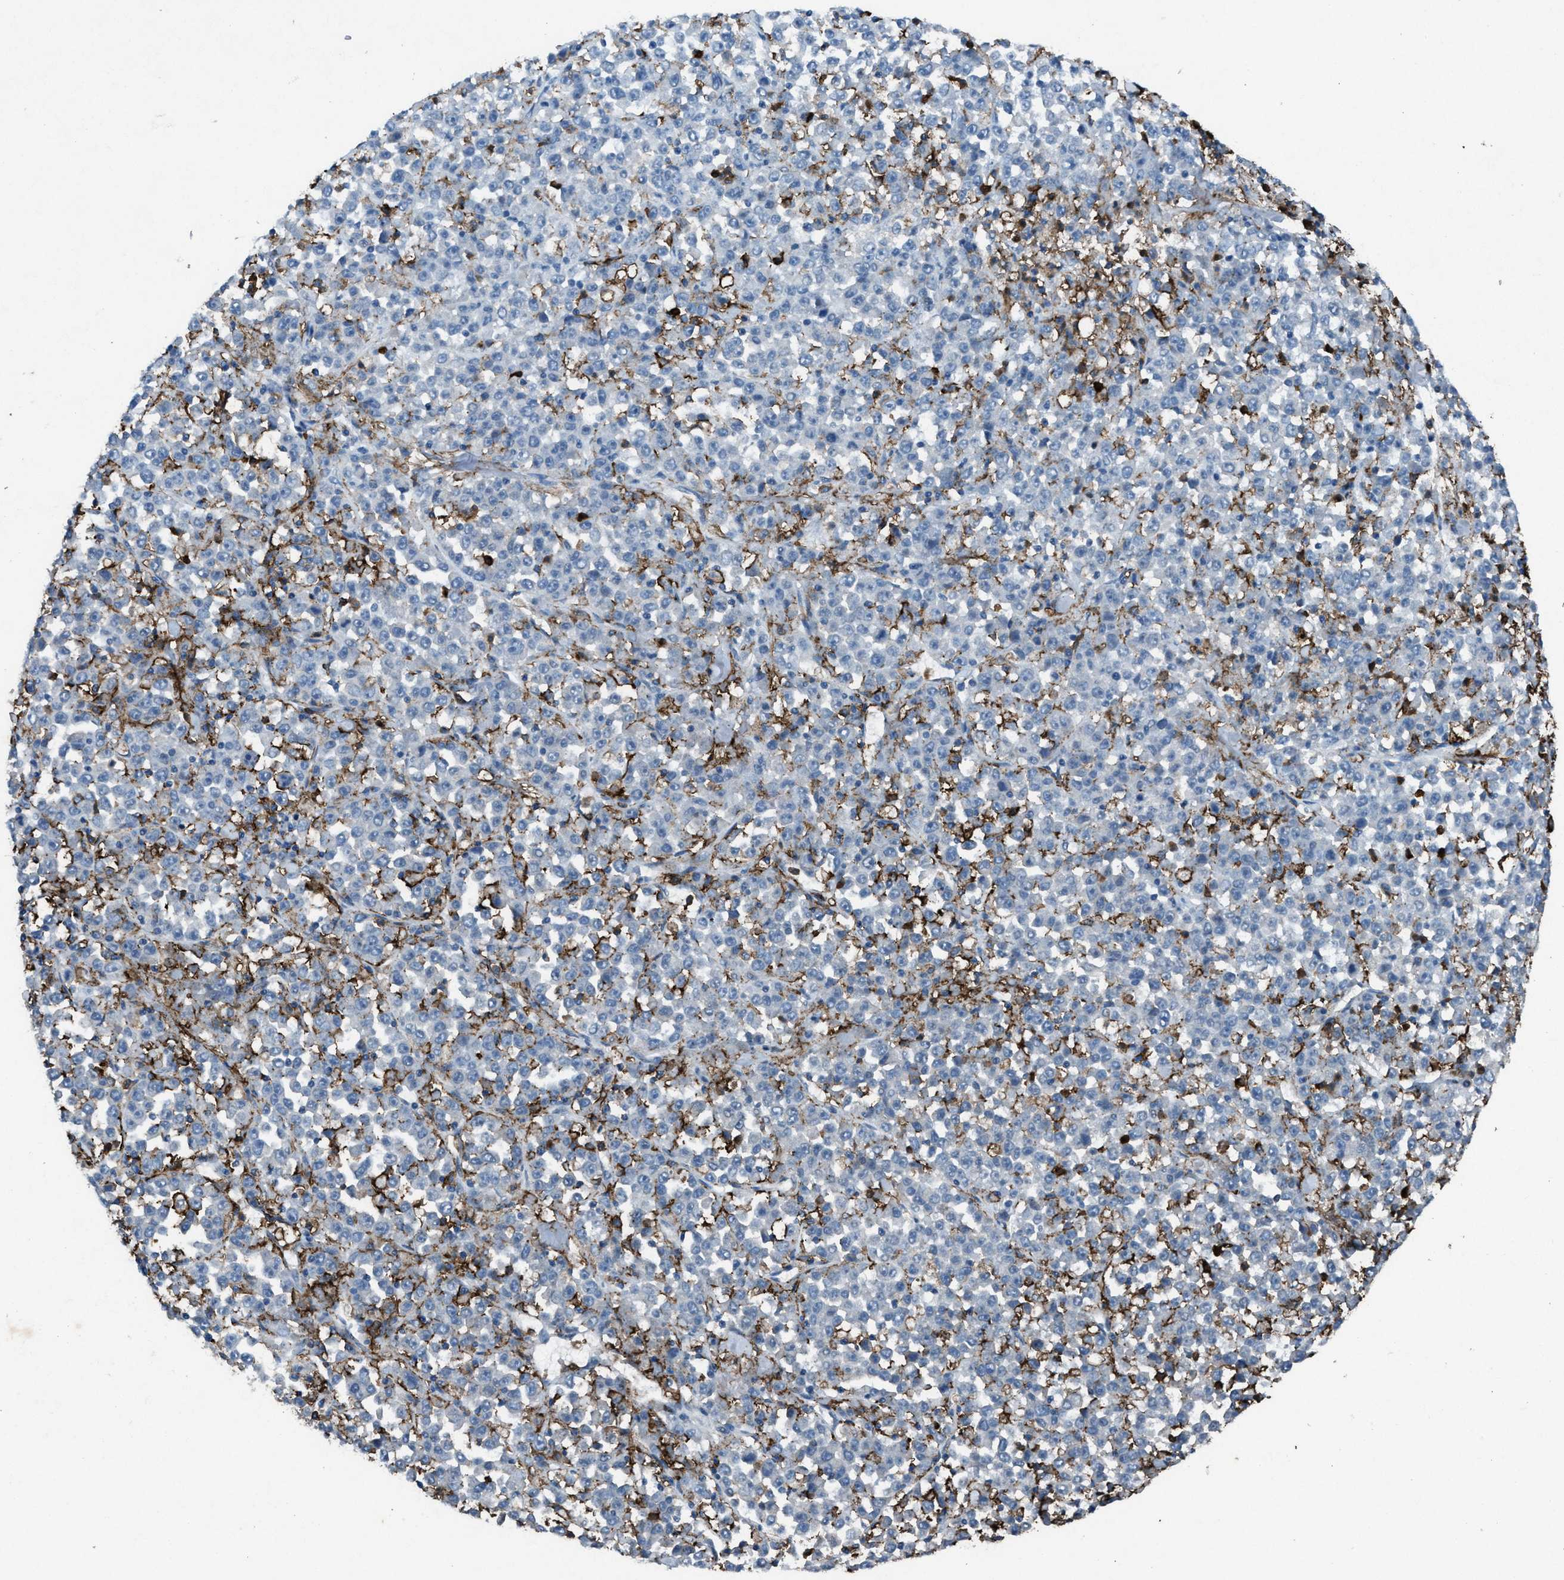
{"staining": {"intensity": "negative", "quantity": "none", "location": "none"}, "tissue": "stomach cancer", "cell_type": "Tumor cells", "image_type": "cancer", "snomed": [{"axis": "morphology", "description": "Normal tissue, NOS"}, {"axis": "morphology", "description": "Adenocarcinoma, NOS"}, {"axis": "topography", "description": "Stomach, upper"}, {"axis": "topography", "description": "Stomach"}], "caption": "IHC photomicrograph of neoplastic tissue: stomach adenocarcinoma stained with DAB (3,3'-diaminobenzidine) displays no significant protein positivity in tumor cells.", "gene": "FCER1G", "patient": {"sex": "male", "age": 59}}